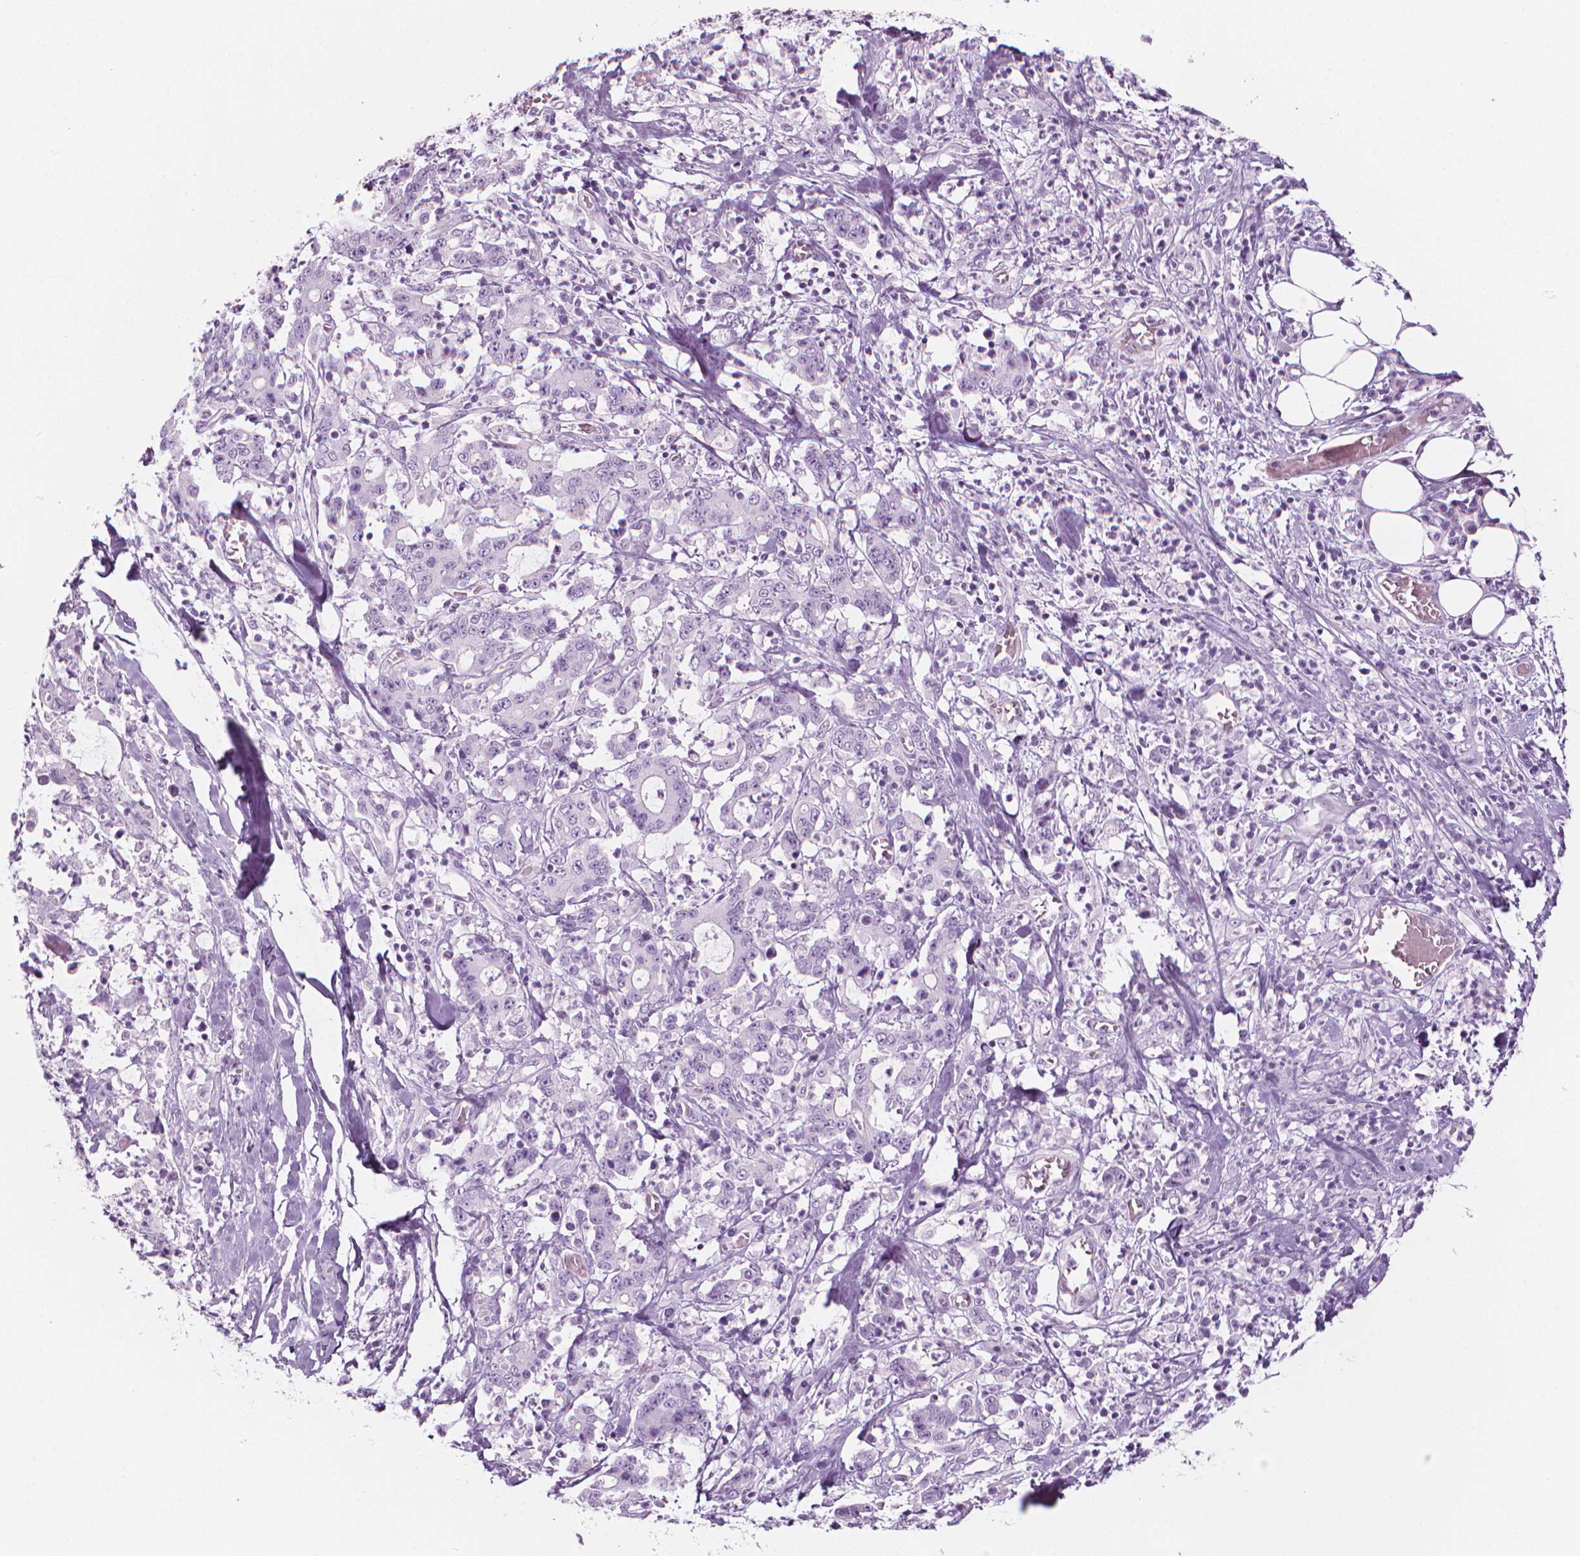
{"staining": {"intensity": "negative", "quantity": "none", "location": "none"}, "tissue": "stomach cancer", "cell_type": "Tumor cells", "image_type": "cancer", "snomed": [{"axis": "morphology", "description": "Adenocarcinoma, NOS"}, {"axis": "topography", "description": "Stomach, upper"}], "caption": "Immunohistochemistry (IHC) image of neoplastic tissue: stomach adenocarcinoma stained with DAB (3,3'-diaminobenzidine) shows no significant protein staining in tumor cells. Brightfield microscopy of IHC stained with DAB (brown) and hematoxylin (blue), captured at high magnification.", "gene": "SCG3", "patient": {"sex": "male", "age": 68}}